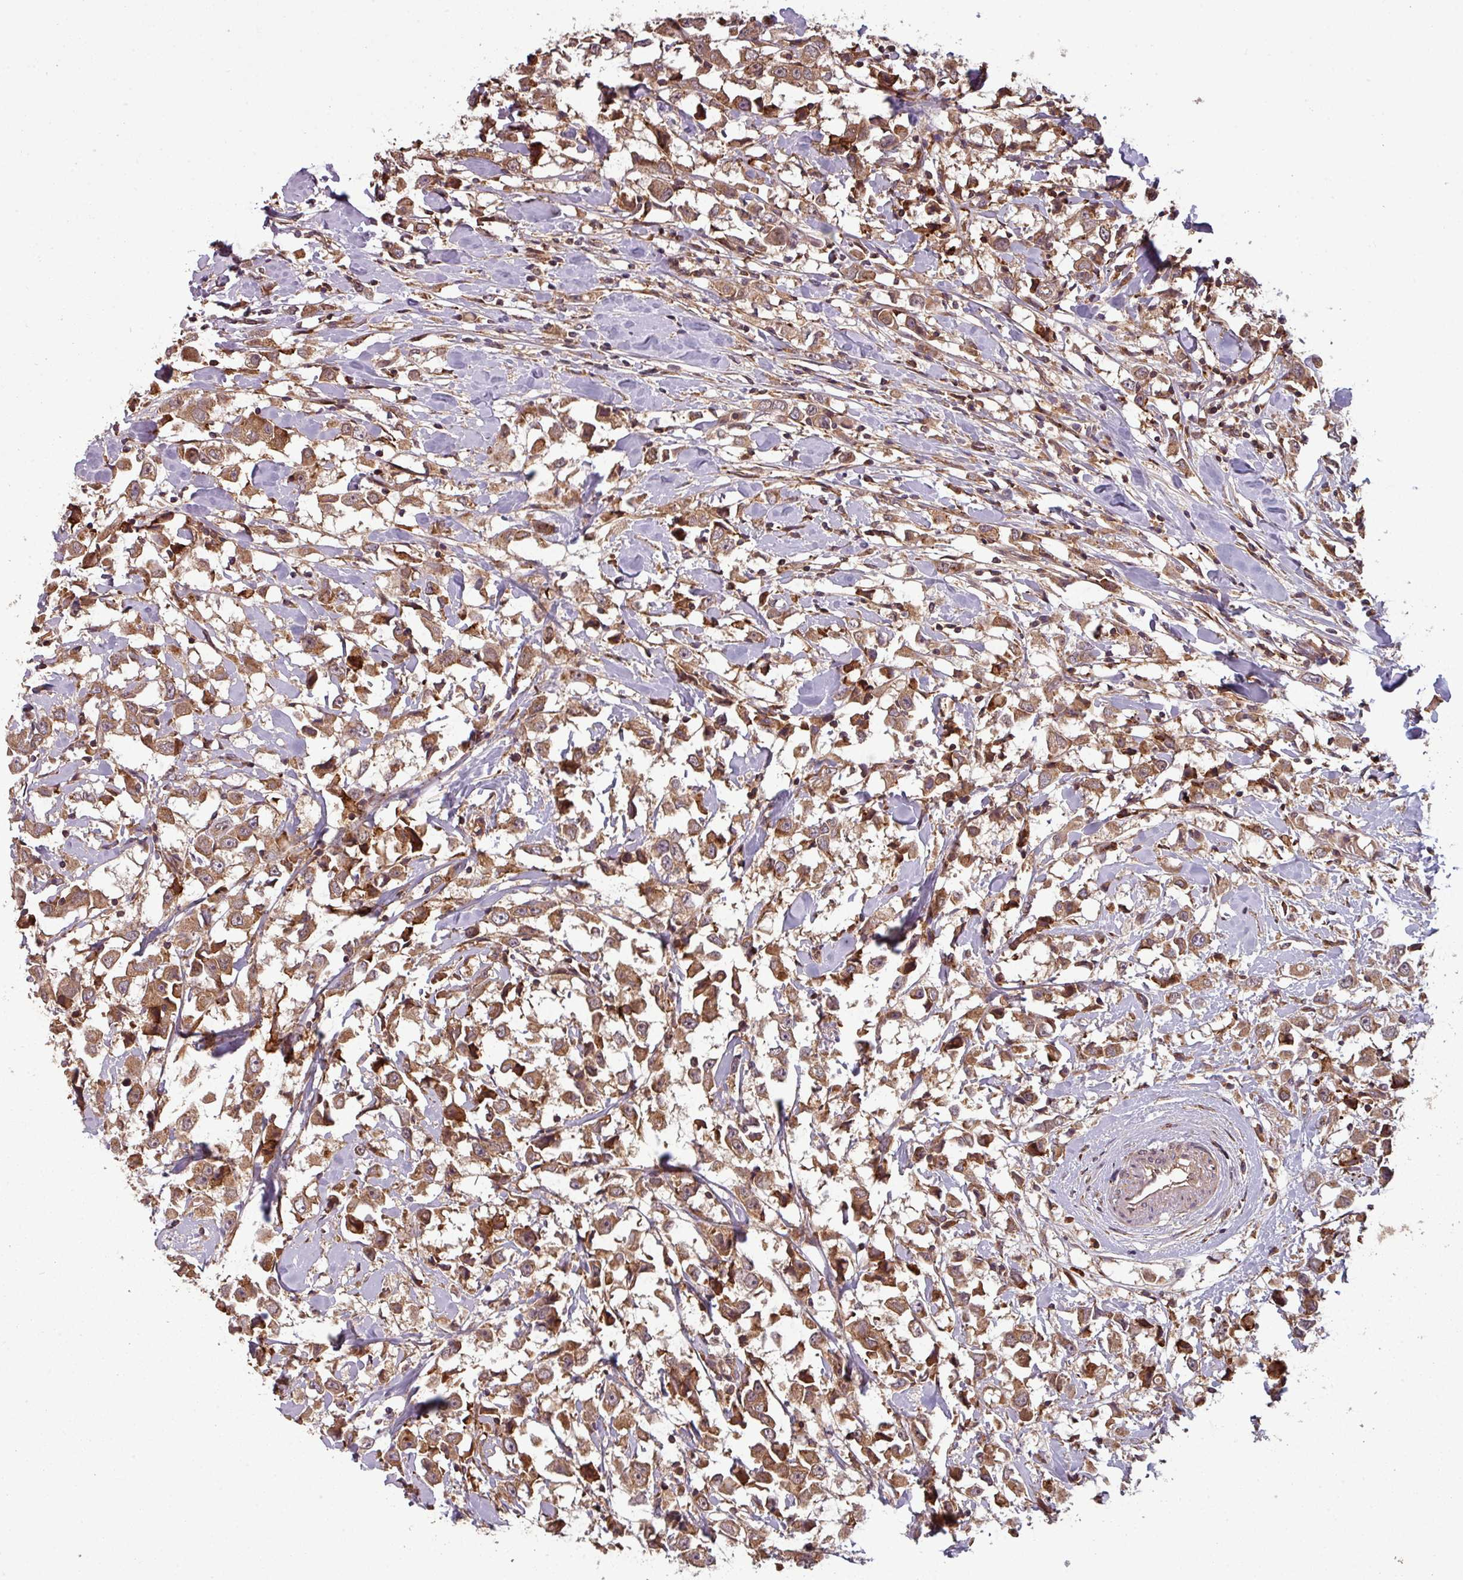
{"staining": {"intensity": "strong", "quantity": ">75%", "location": "cytoplasmic/membranous"}, "tissue": "breast cancer", "cell_type": "Tumor cells", "image_type": "cancer", "snomed": [{"axis": "morphology", "description": "Duct carcinoma"}, {"axis": "topography", "description": "Breast"}], "caption": "Brown immunohistochemical staining in human breast intraductal carcinoma displays strong cytoplasmic/membranous positivity in about >75% of tumor cells.", "gene": "GSKIP", "patient": {"sex": "female", "age": 61}}